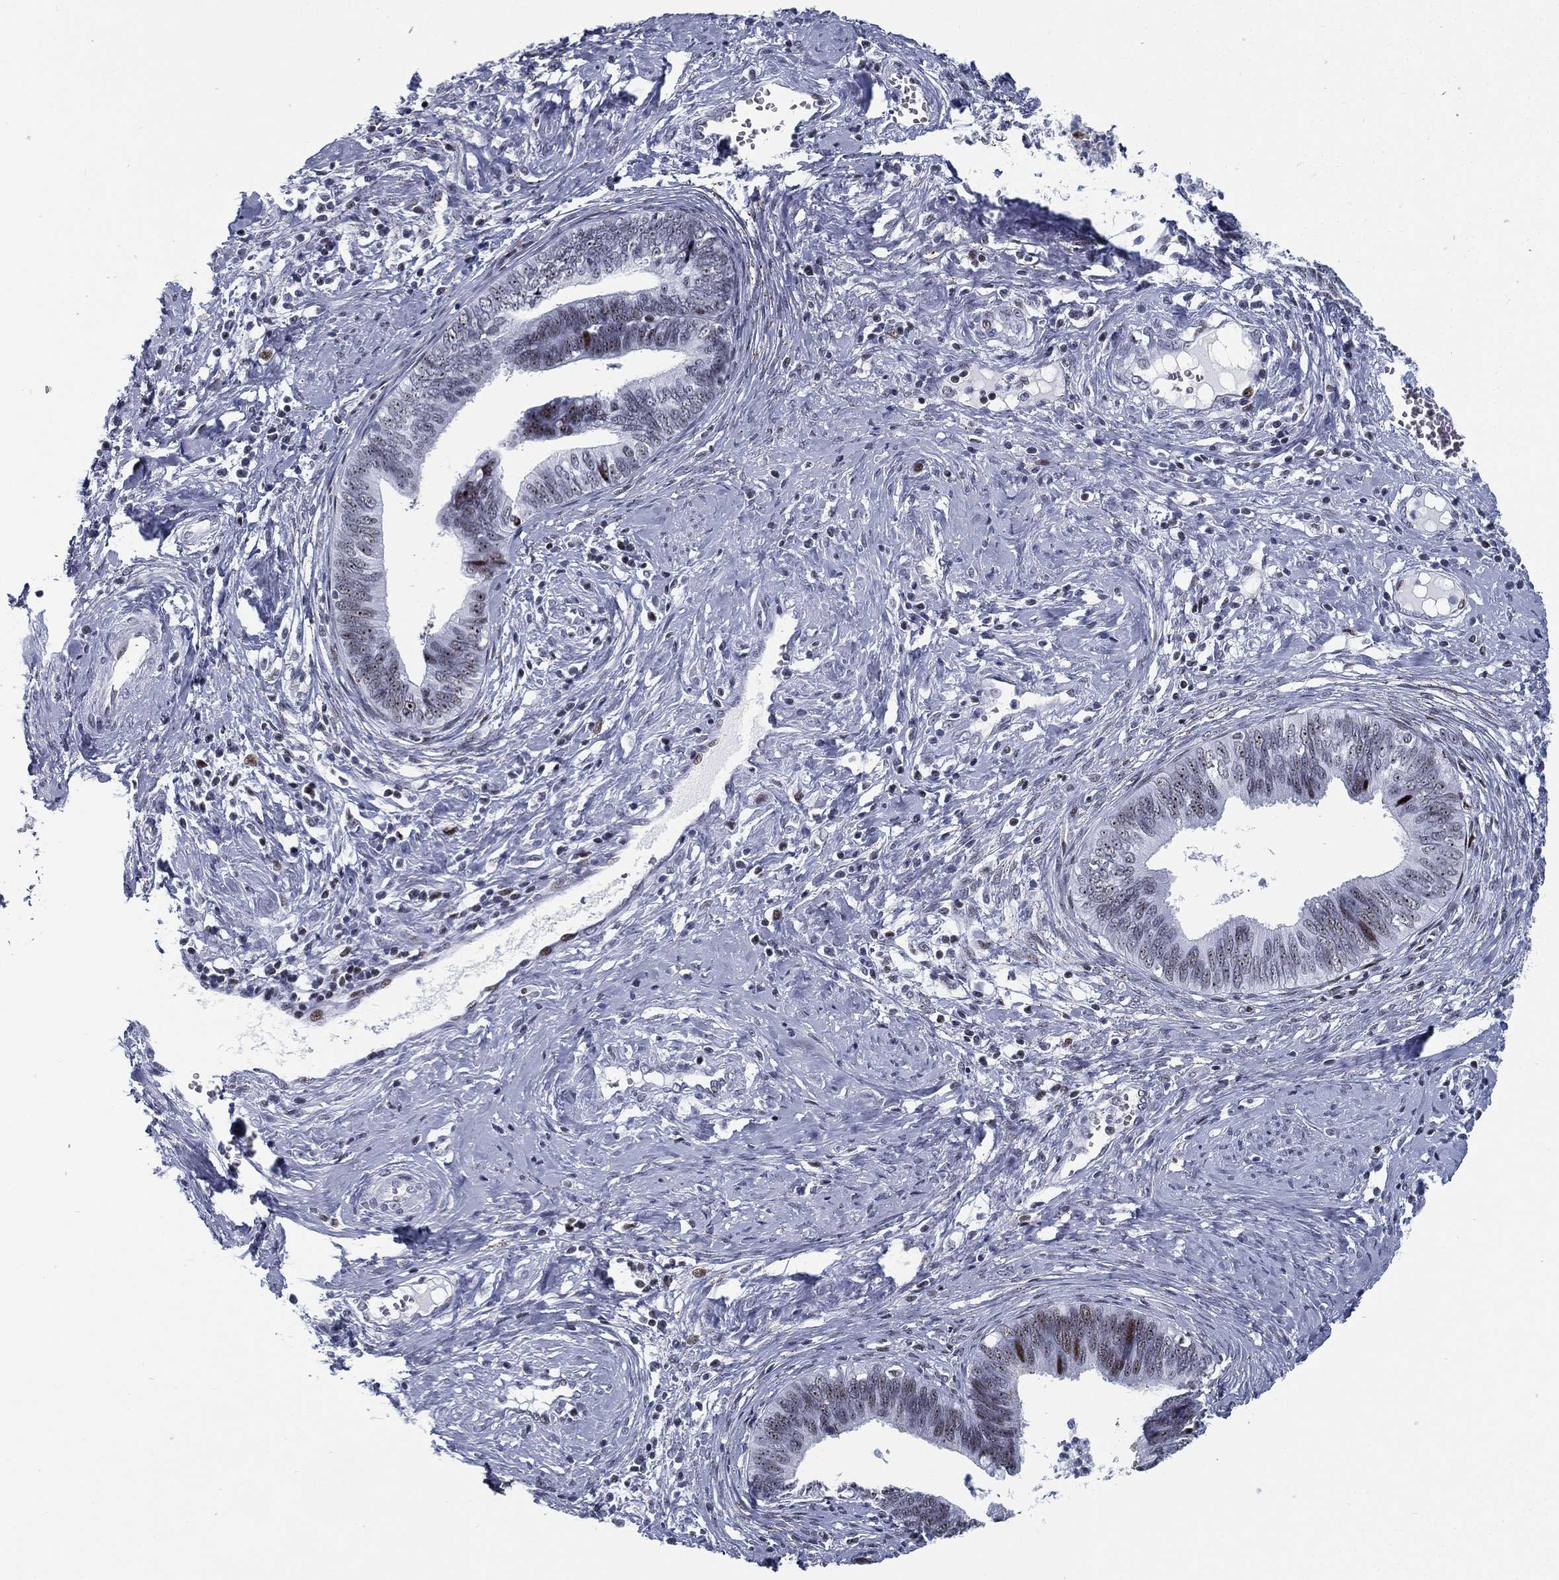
{"staining": {"intensity": "weak", "quantity": "<25%", "location": "nuclear"}, "tissue": "cervical cancer", "cell_type": "Tumor cells", "image_type": "cancer", "snomed": [{"axis": "morphology", "description": "Adenocarcinoma, NOS"}, {"axis": "topography", "description": "Cervix"}], "caption": "The image displays no significant staining in tumor cells of adenocarcinoma (cervical). (Immunohistochemistry, brightfield microscopy, high magnification).", "gene": "CYB561D2", "patient": {"sex": "female", "age": 42}}